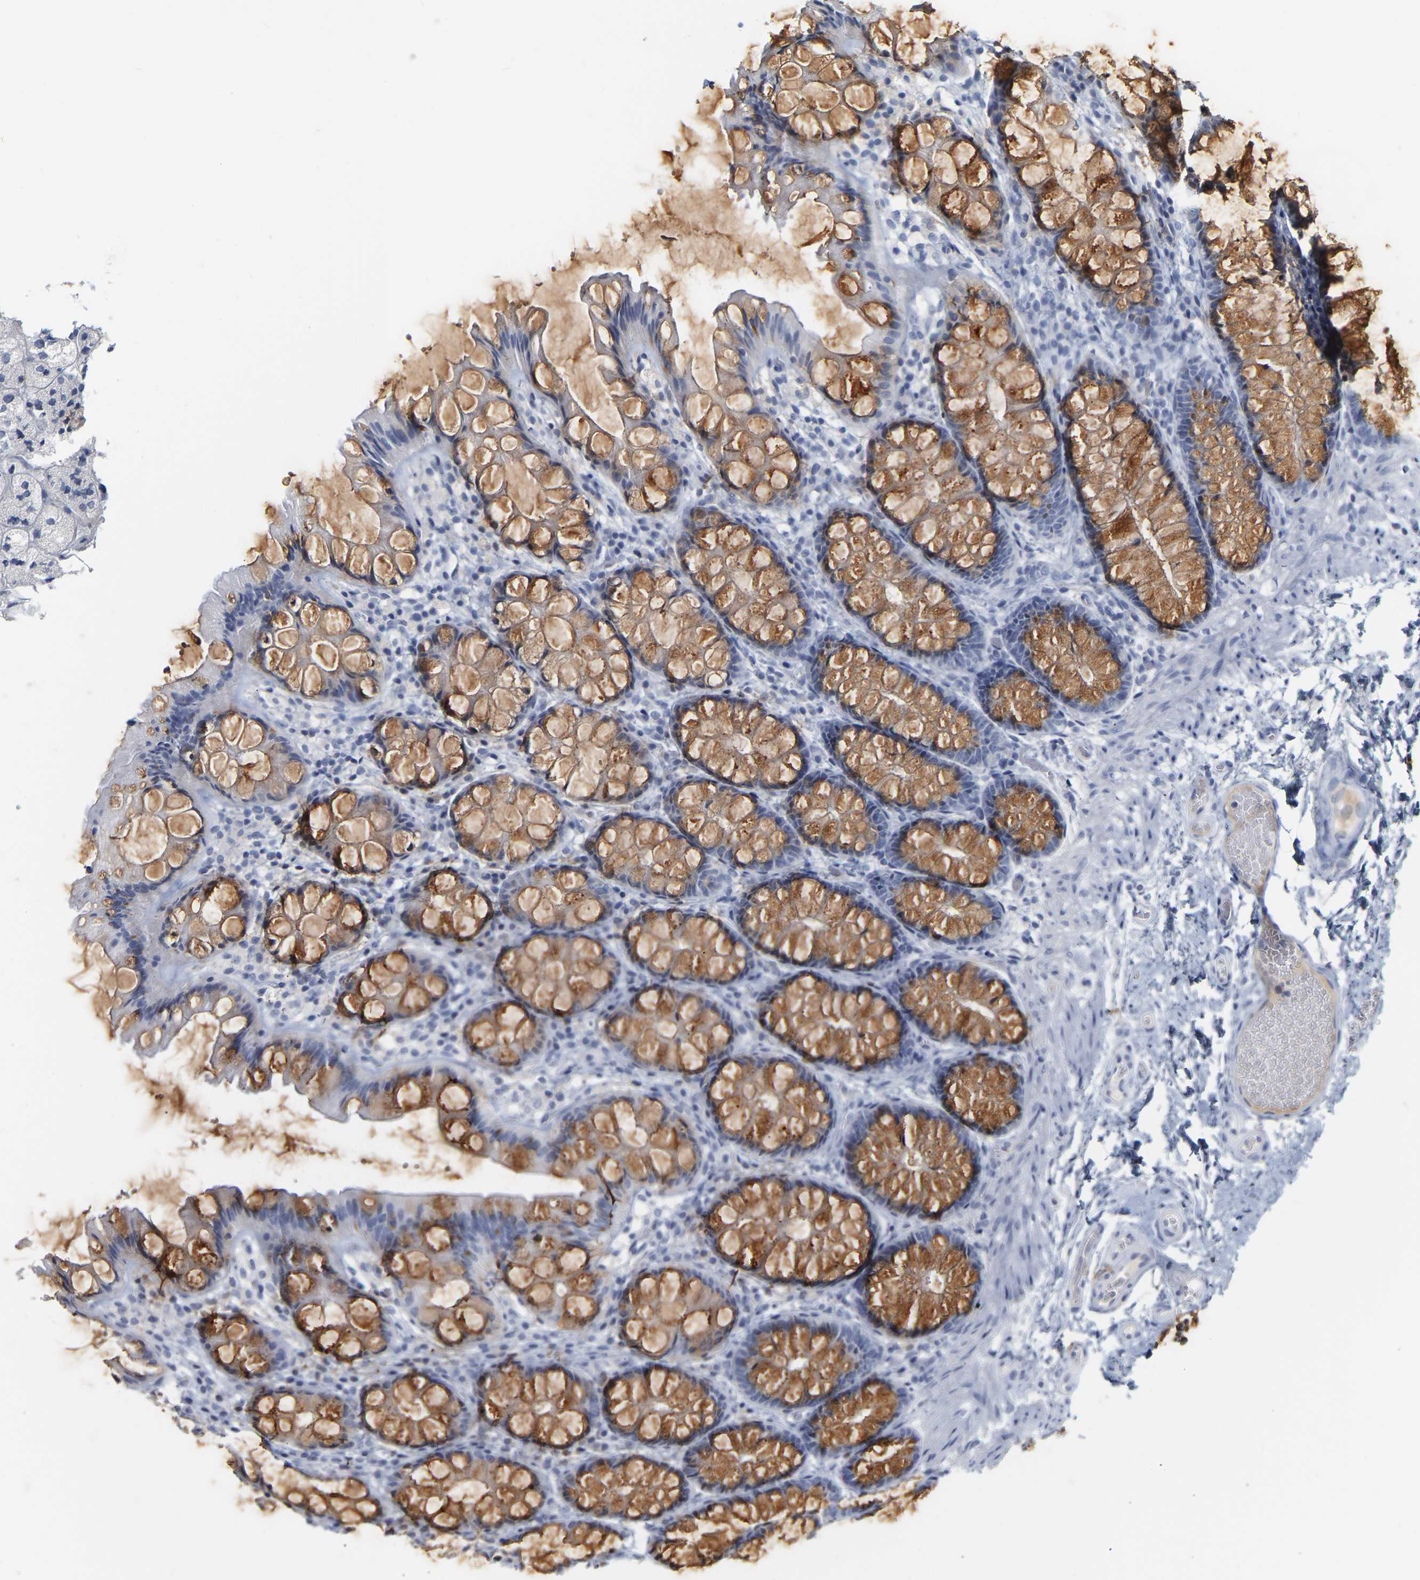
{"staining": {"intensity": "negative", "quantity": "none", "location": "none"}, "tissue": "colon", "cell_type": "Endothelial cells", "image_type": "normal", "snomed": [{"axis": "morphology", "description": "Normal tissue, NOS"}, {"axis": "topography", "description": "Colon"}], "caption": "Endothelial cells show no significant protein positivity in benign colon. (DAB immunohistochemistry, high magnification).", "gene": "GNAS", "patient": {"sex": "male", "age": 47}}